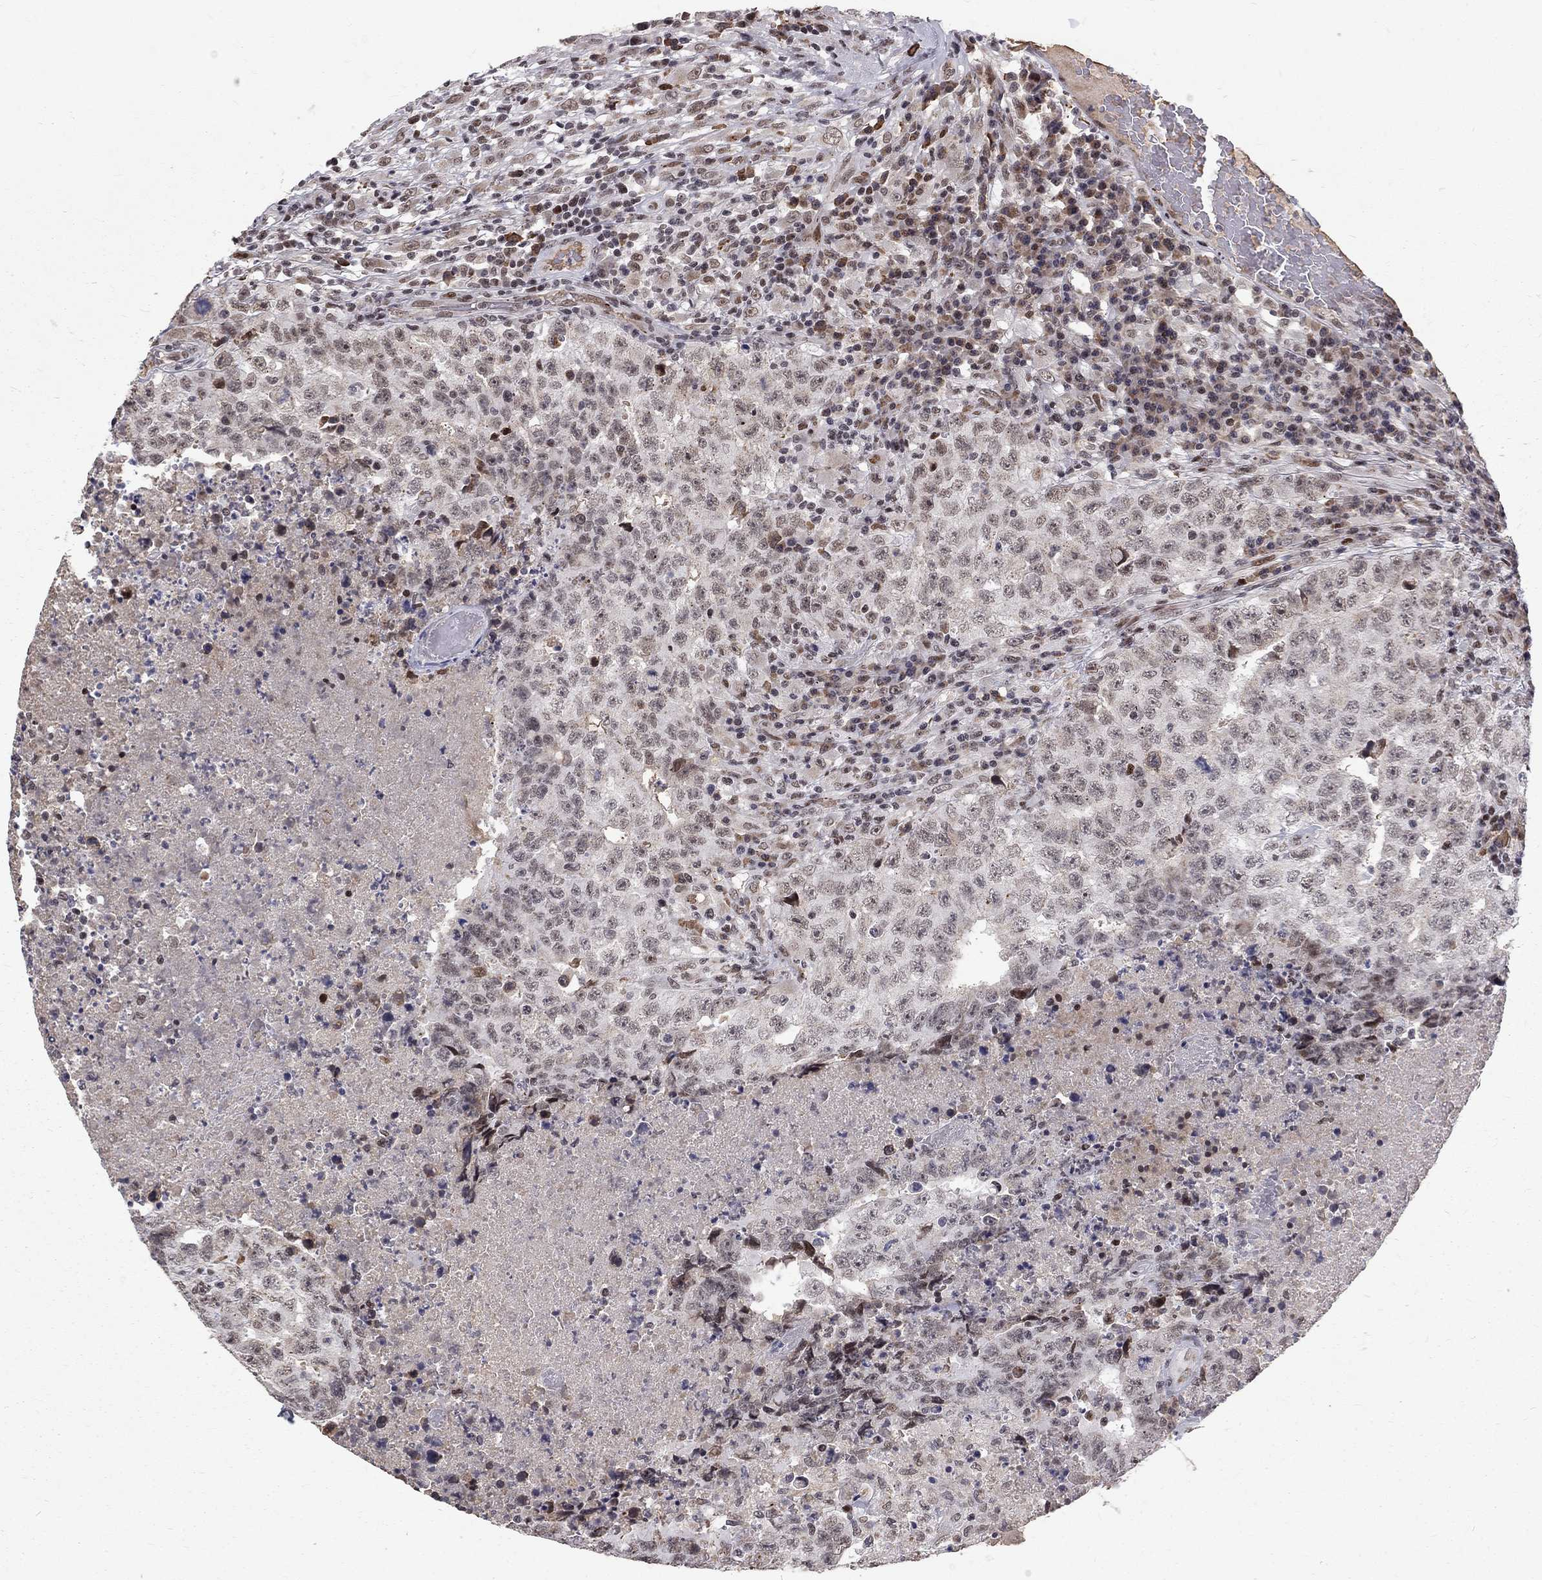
{"staining": {"intensity": "negative", "quantity": "none", "location": "none"}, "tissue": "testis cancer", "cell_type": "Tumor cells", "image_type": "cancer", "snomed": [{"axis": "morphology", "description": "Necrosis, NOS"}, {"axis": "morphology", "description": "Carcinoma, Embryonal, NOS"}, {"axis": "topography", "description": "Testis"}], "caption": "This micrograph is of testis cancer (embryonal carcinoma) stained with immunohistochemistry (IHC) to label a protein in brown with the nuclei are counter-stained blue. There is no staining in tumor cells.", "gene": "TCEAL1", "patient": {"sex": "male", "age": 19}}